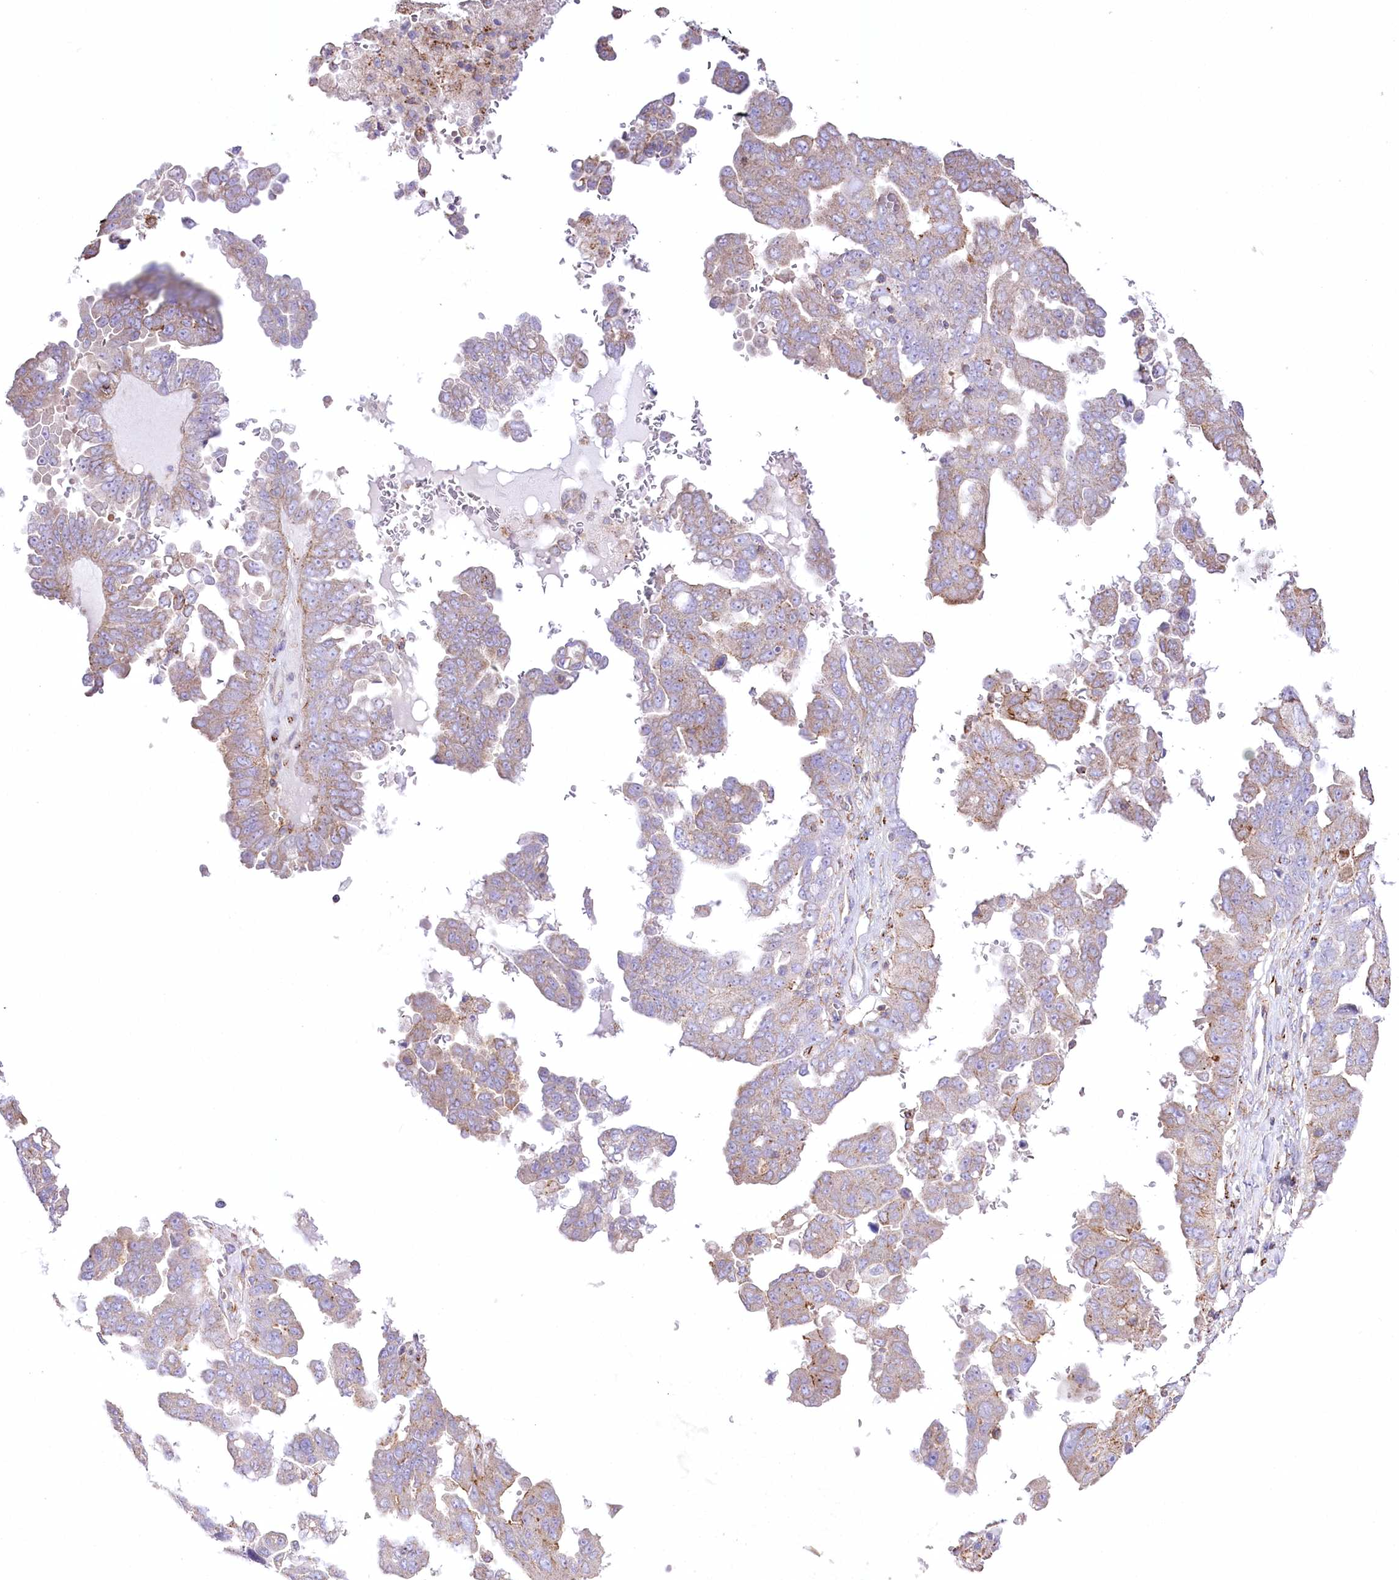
{"staining": {"intensity": "weak", "quantity": "<25%", "location": "cytoplasmic/membranous"}, "tissue": "ovarian cancer", "cell_type": "Tumor cells", "image_type": "cancer", "snomed": [{"axis": "morphology", "description": "Carcinoma, endometroid"}, {"axis": "topography", "description": "Ovary"}], "caption": "High power microscopy micrograph of an immunohistochemistry (IHC) photomicrograph of ovarian cancer (endometroid carcinoma), revealing no significant positivity in tumor cells. Nuclei are stained in blue.", "gene": "FAM216A", "patient": {"sex": "female", "age": 62}}